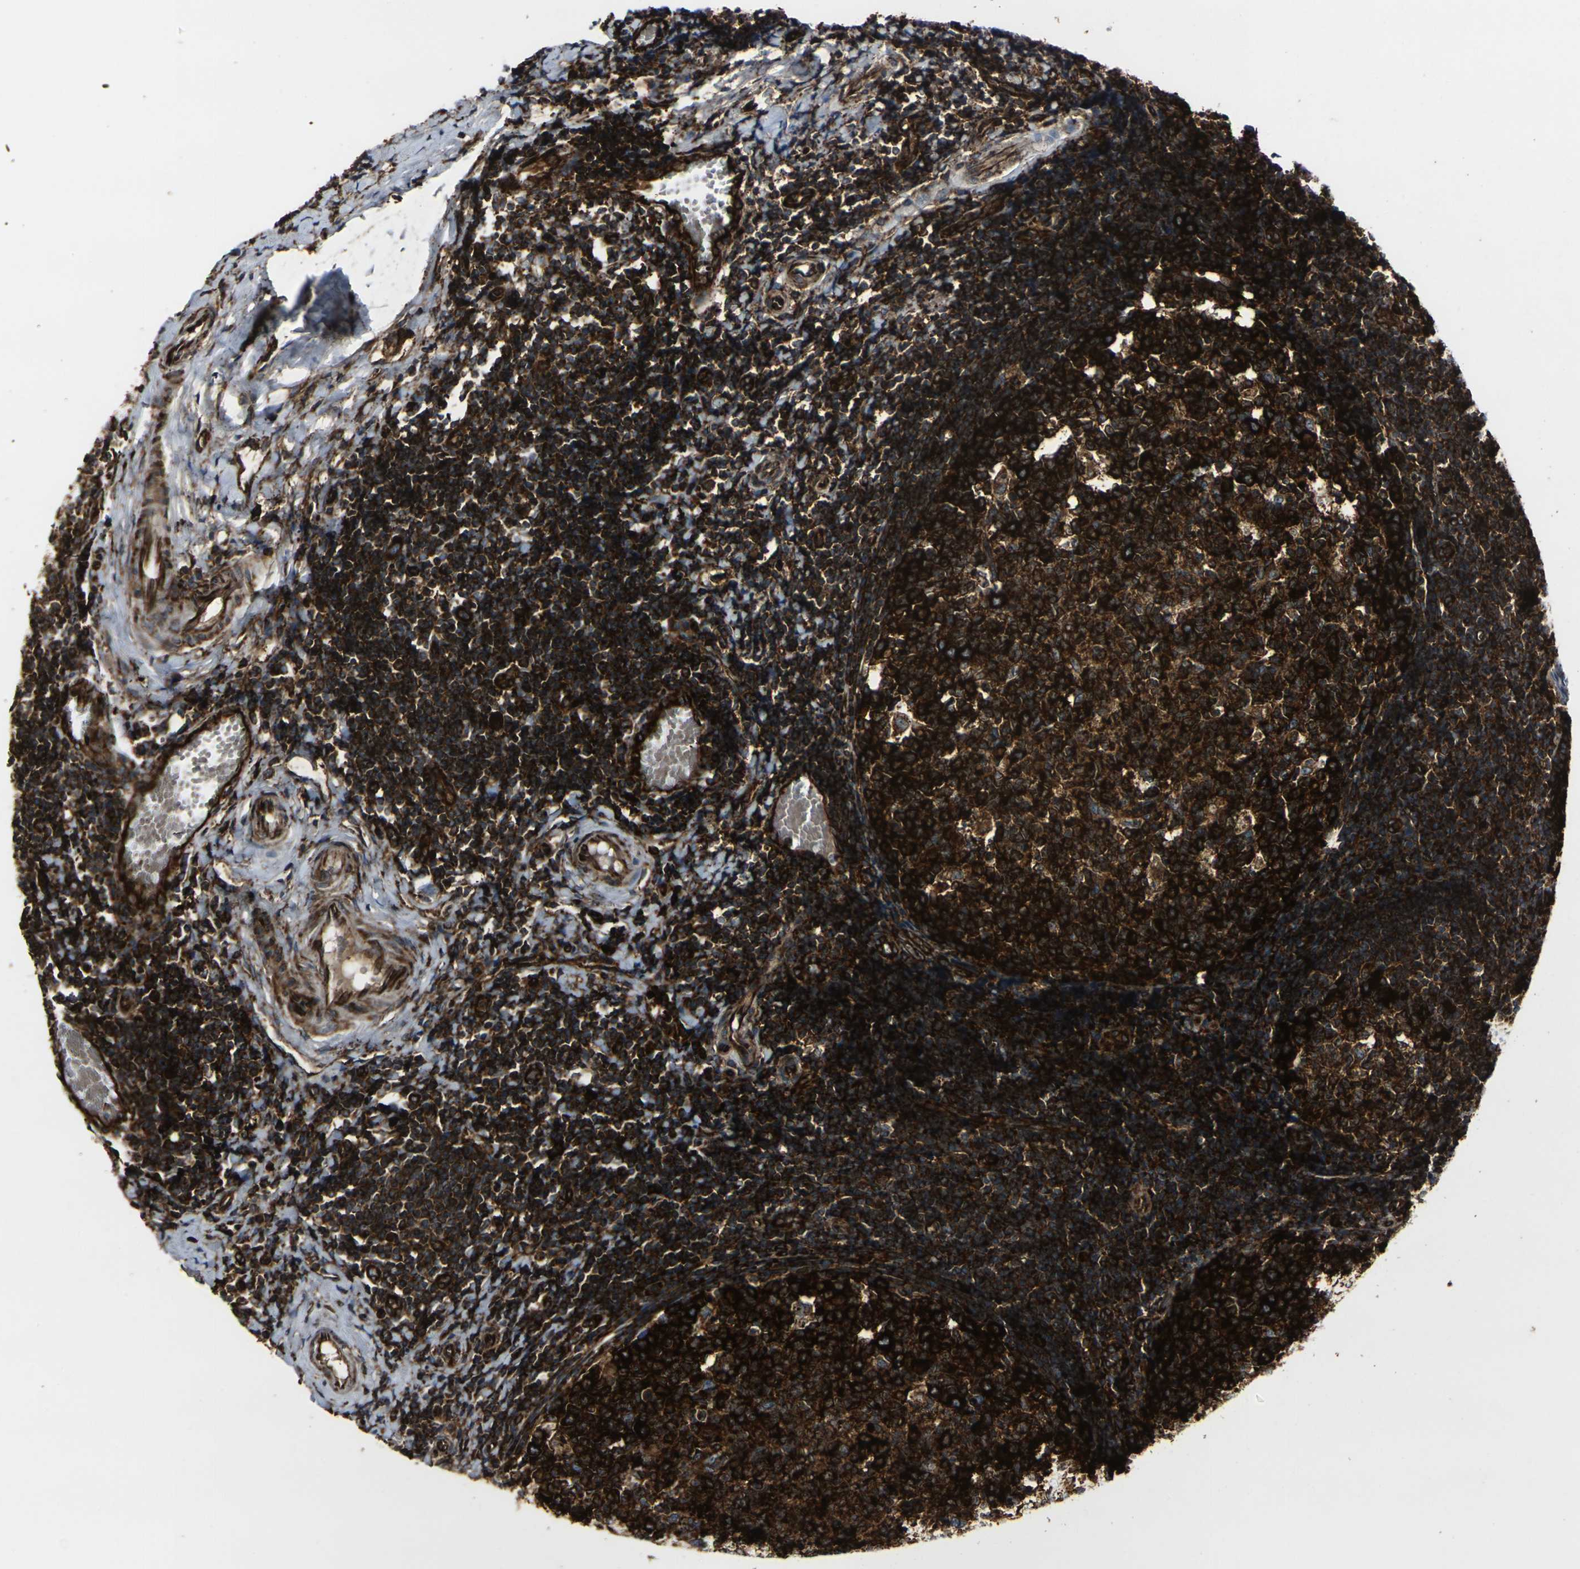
{"staining": {"intensity": "strong", "quantity": ">75%", "location": "cytoplasmic/membranous"}, "tissue": "tonsil", "cell_type": "Germinal center cells", "image_type": "normal", "snomed": [{"axis": "morphology", "description": "Normal tissue, NOS"}, {"axis": "topography", "description": "Tonsil"}], "caption": "IHC micrograph of normal tonsil: human tonsil stained using IHC shows high levels of strong protein expression localized specifically in the cytoplasmic/membranous of germinal center cells, appearing as a cytoplasmic/membranous brown color.", "gene": "MARCHF2", "patient": {"sex": "female", "age": 19}}